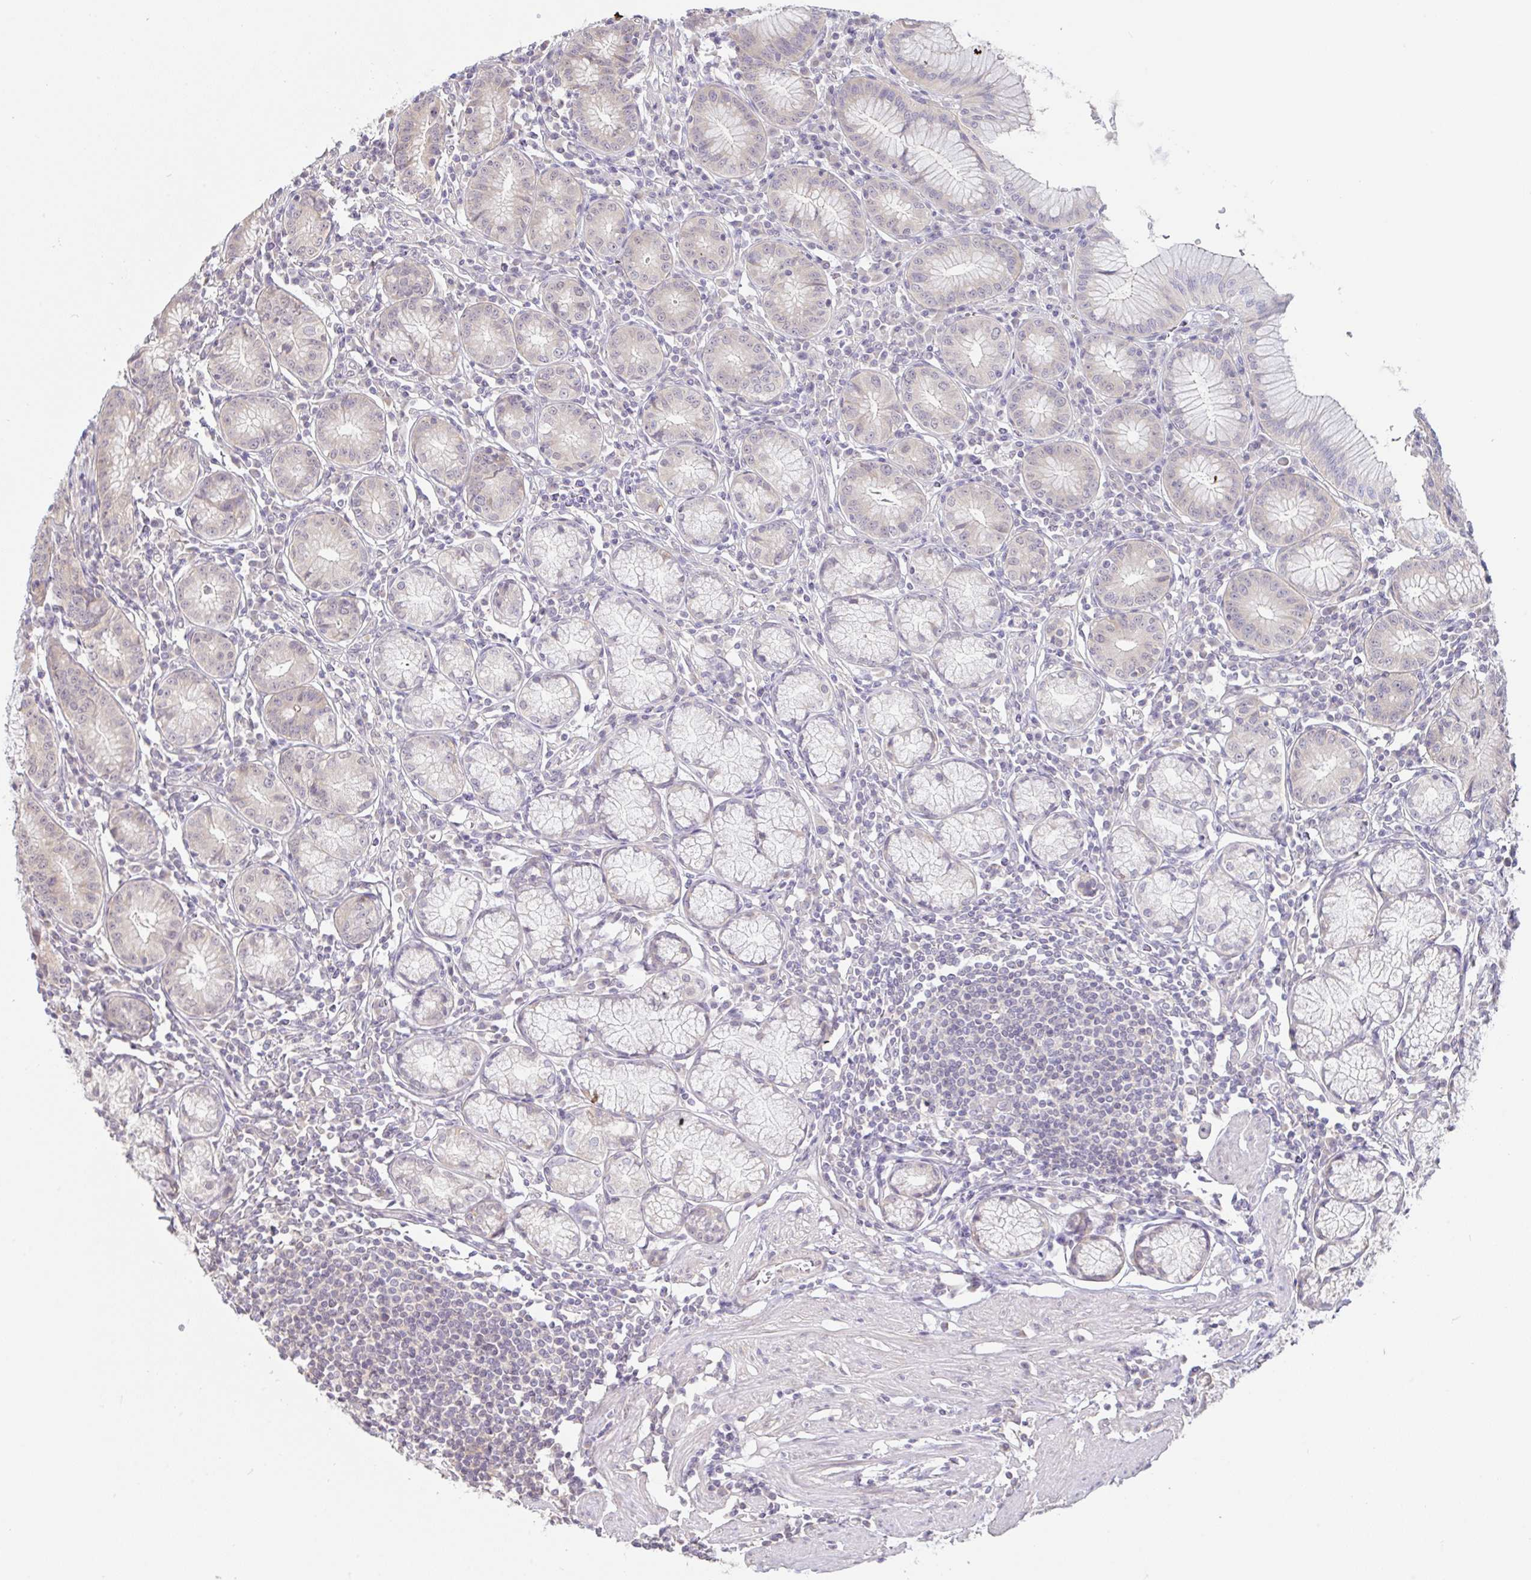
{"staining": {"intensity": "weak", "quantity": "<25%", "location": "cytoplasmic/membranous"}, "tissue": "stomach", "cell_type": "Glandular cells", "image_type": "normal", "snomed": [{"axis": "morphology", "description": "Normal tissue, NOS"}, {"axis": "topography", "description": "Stomach"}], "caption": "Immunohistochemistry (IHC) image of benign stomach: human stomach stained with DAB displays no significant protein expression in glandular cells.", "gene": "HYPK", "patient": {"sex": "male", "age": 55}}